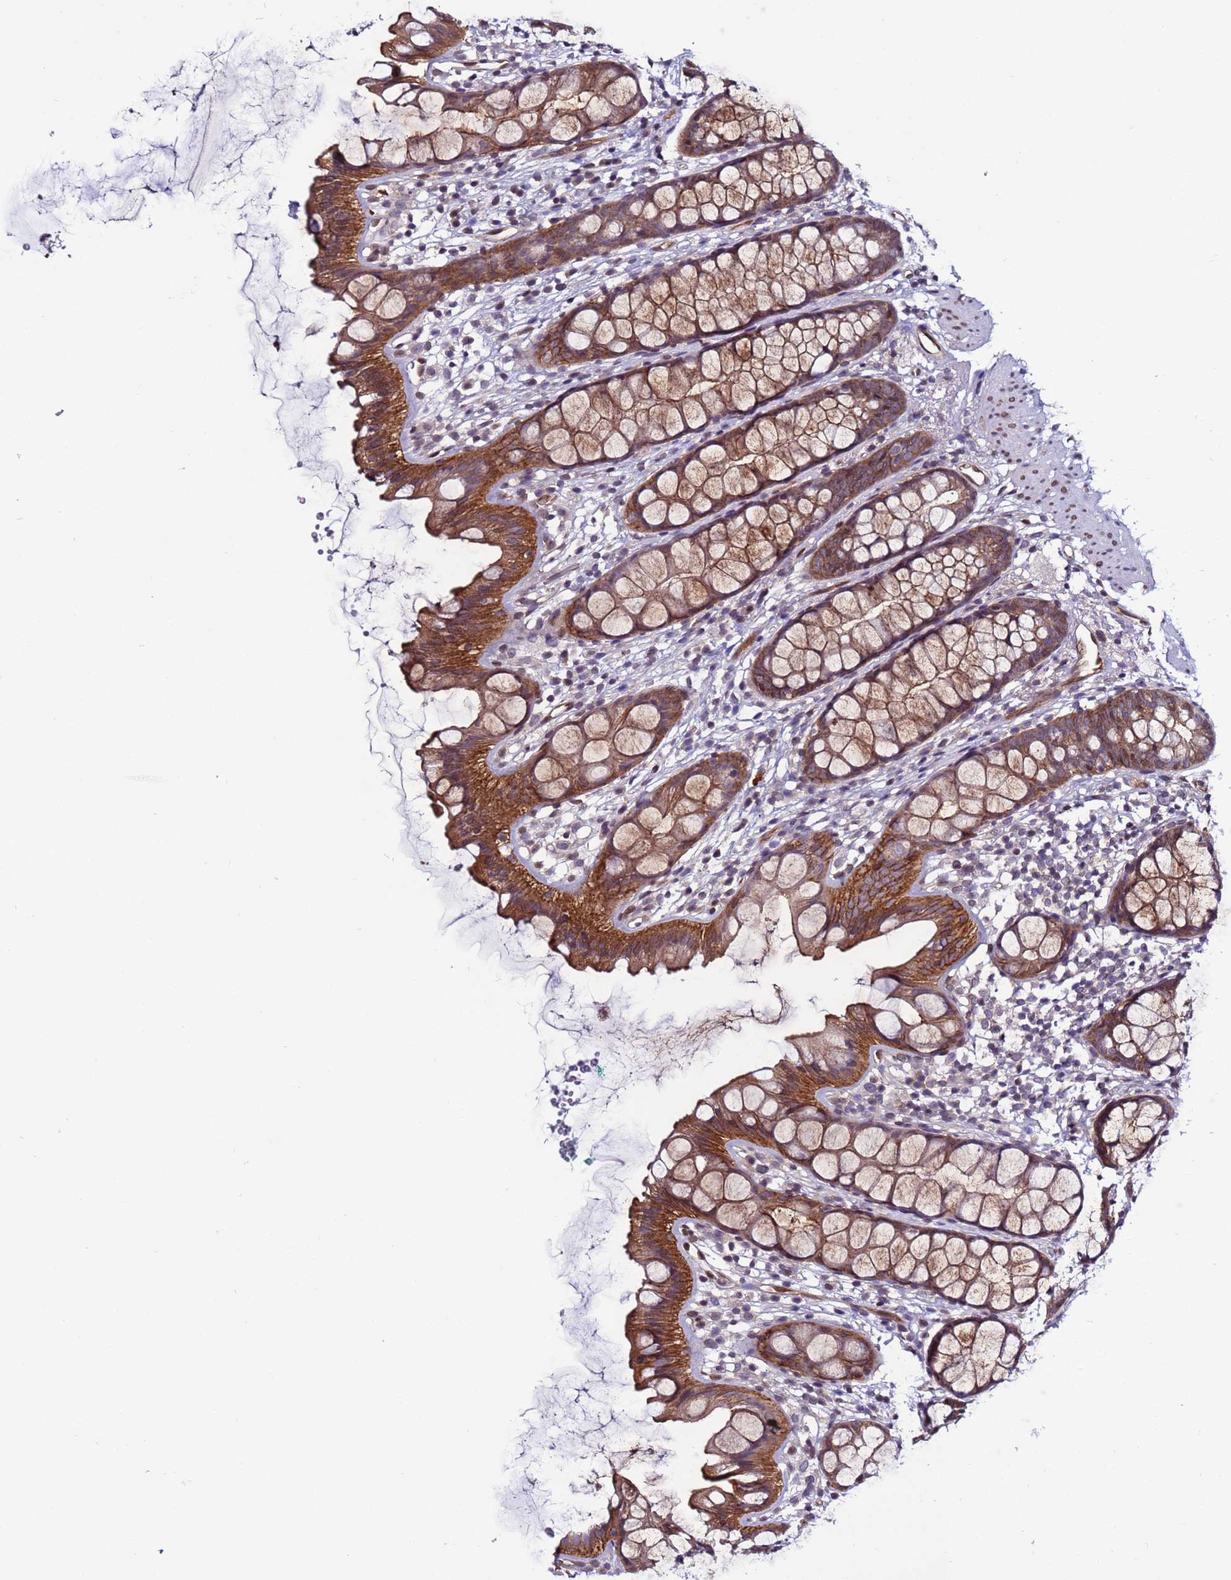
{"staining": {"intensity": "strong", "quantity": ">75%", "location": "cytoplasmic/membranous"}, "tissue": "rectum", "cell_type": "Glandular cells", "image_type": "normal", "snomed": [{"axis": "morphology", "description": "Normal tissue, NOS"}, {"axis": "topography", "description": "Rectum"}], "caption": "Glandular cells demonstrate strong cytoplasmic/membranous staining in about >75% of cells in unremarkable rectum.", "gene": "TRIM37", "patient": {"sex": "female", "age": 65}}